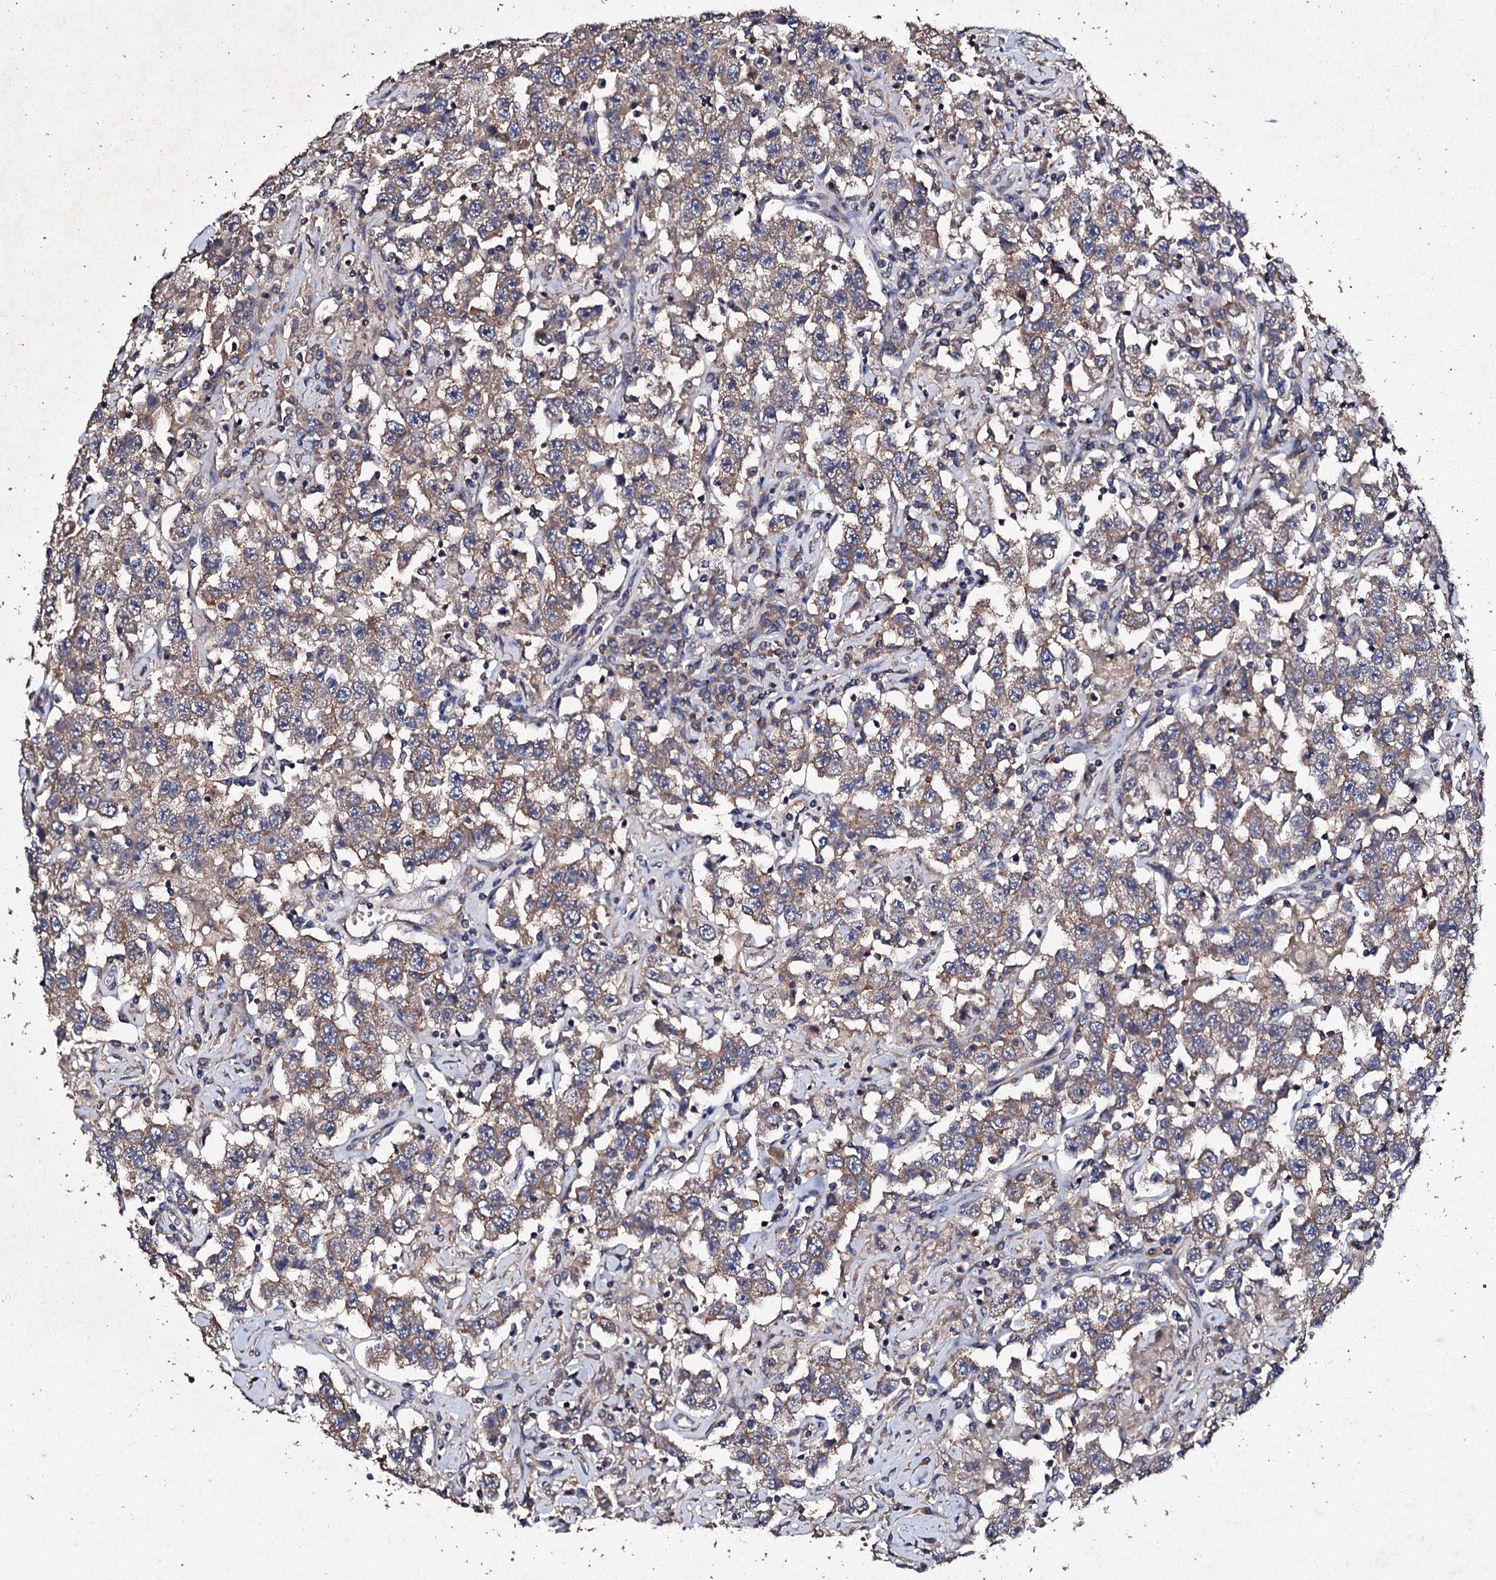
{"staining": {"intensity": "weak", "quantity": ">75%", "location": "cytoplasmic/membranous"}, "tissue": "testis cancer", "cell_type": "Tumor cells", "image_type": "cancer", "snomed": [{"axis": "morphology", "description": "Seminoma, NOS"}, {"axis": "topography", "description": "Testis"}], "caption": "Immunohistochemical staining of testis seminoma shows low levels of weak cytoplasmic/membranous positivity in approximately >75% of tumor cells.", "gene": "MOCOS", "patient": {"sex": "male", "age": 41}}